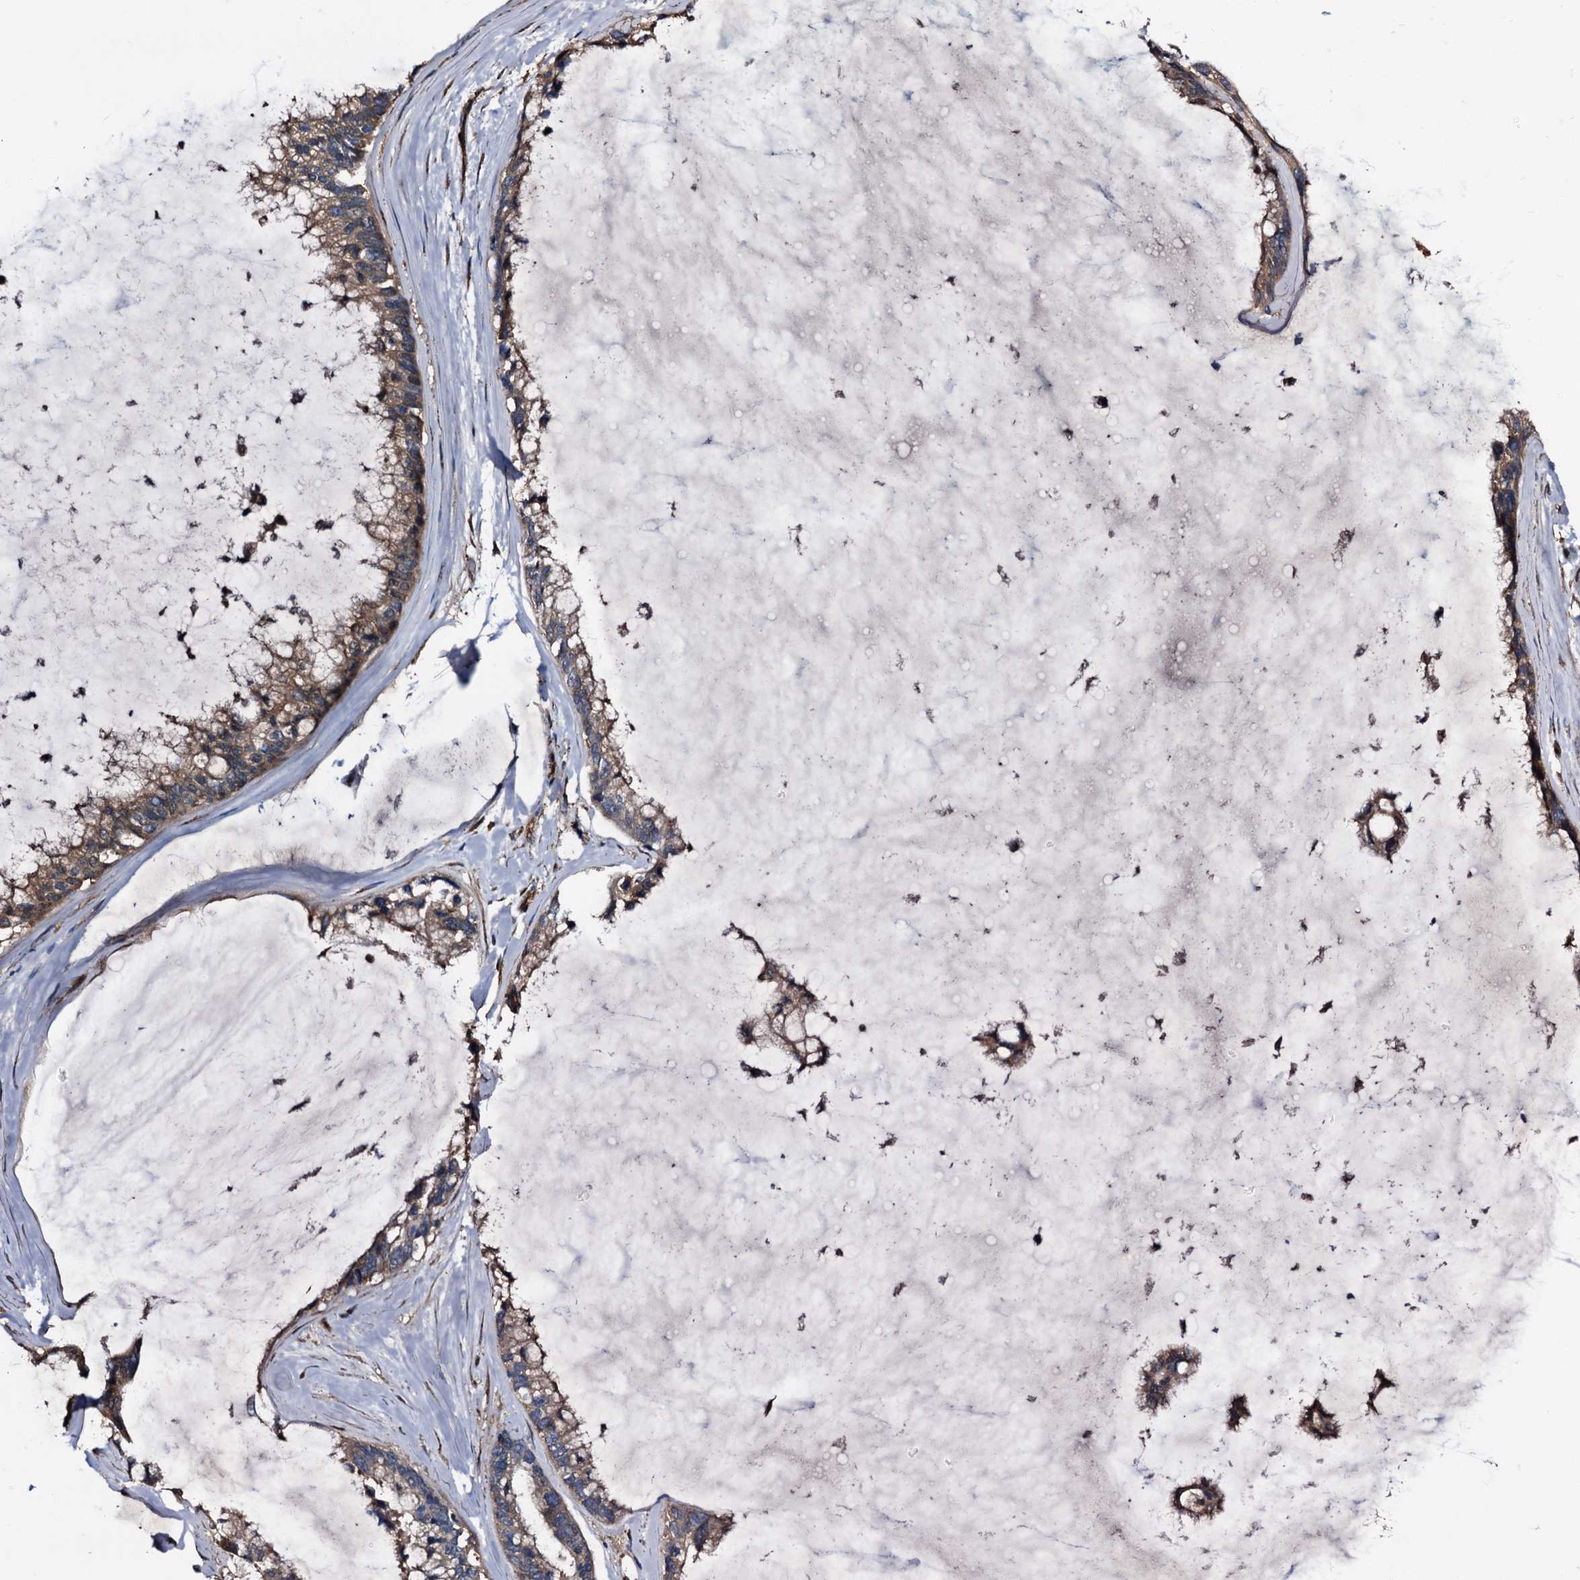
{"staining": {"intensity": "moderate", "quantity": ">75%", "location": "cytoplasmic/membranous"}, "tissue": "ovarian cancer", "cell_type": "Tumor cells", "image_type": "cancer", "snomed": [{"axis": "morphology", "description": "Cystadenocarcinoma, mucinous, NOS"}, {"axis": "topography", "description": "Ovary"}], "caption": "This is an image of immunohistochemistry staining of ovarian cancer, which shows moderate positivity in the cytoplasmic/membranous of tumor cells.", "gene": "PEX5", "patient": {"sex": "female", "age": 39}}